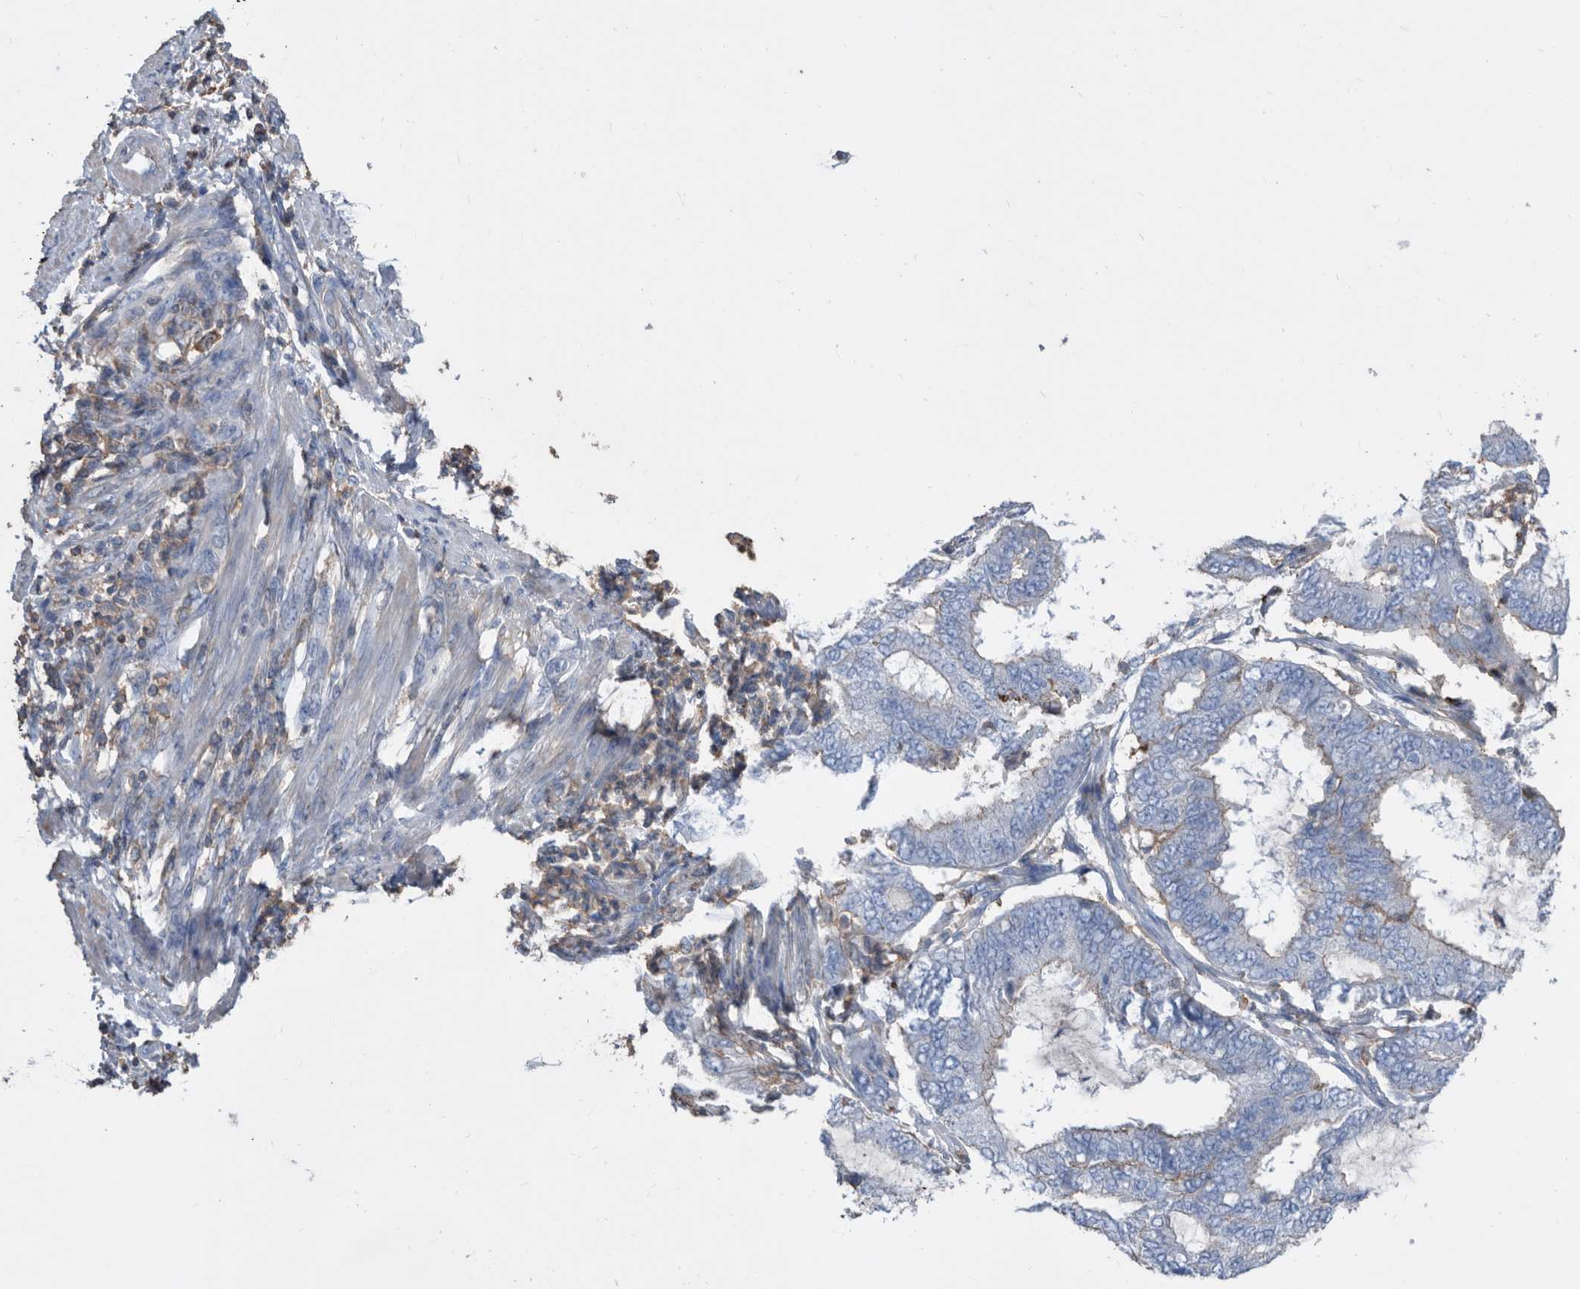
{"staining": {"intensity": "negative", "quantity": "none", "location": "none"}, "tissue": "endometrial cancer", "cell_type": "Tumor cells", "image_type": "cancer", "snomed": [{"axis": "morphology", "description": "Adenocarcinoma, NOS"}, {"axis": "topography", "description": "Endometrium"}], "caption": "DAB immunohistochemical staining of endometrial adenocarcinoma displays no significant expression in tumor cells.", "gene": "MS4A4A", "patient": {"sex": "female", "age": 49}}